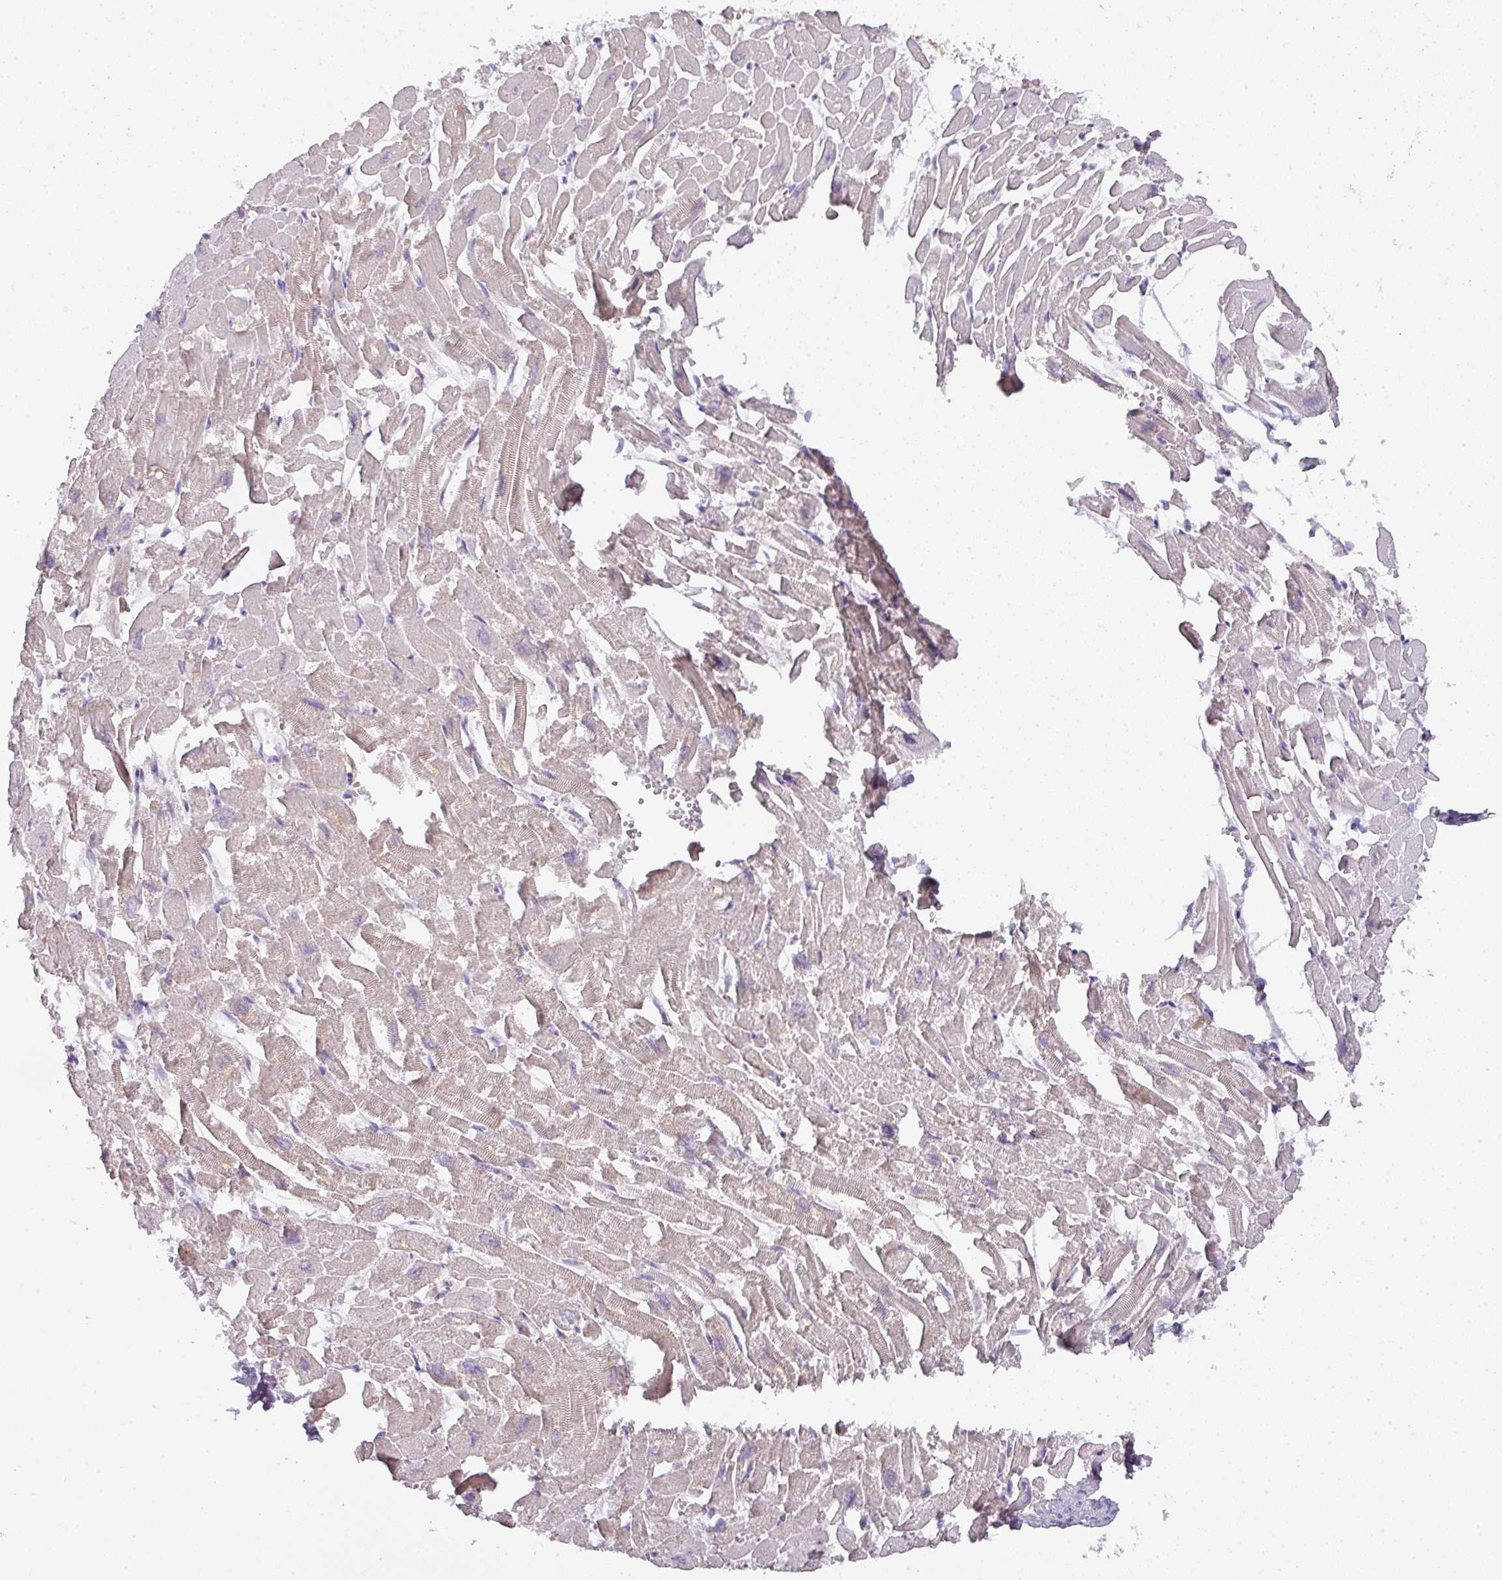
{"staining": {"intensity": "weak", "quantity": "25%-75%", "location": "cytoplasmic/membranous"}, "tissue": "heart muscle", "cell_type": "Cardiomyocytes", "image_type": "normal", "snomed": [{"axis": "morphology", "description": "Normal tissue, NOS"}, {"axis": "topography", "description": "Heart"}], "caption": "A low amount of weak cytoplasmic/membranous expression is appreciated in about 25%-75% of cardiomyocytes in unremarkable heart muscle. (brown staining indicates protein expression, while blue staining denotes nuclei).", "gene": "CCZ1B", "patient": {"sex": "male", "age": 54}}